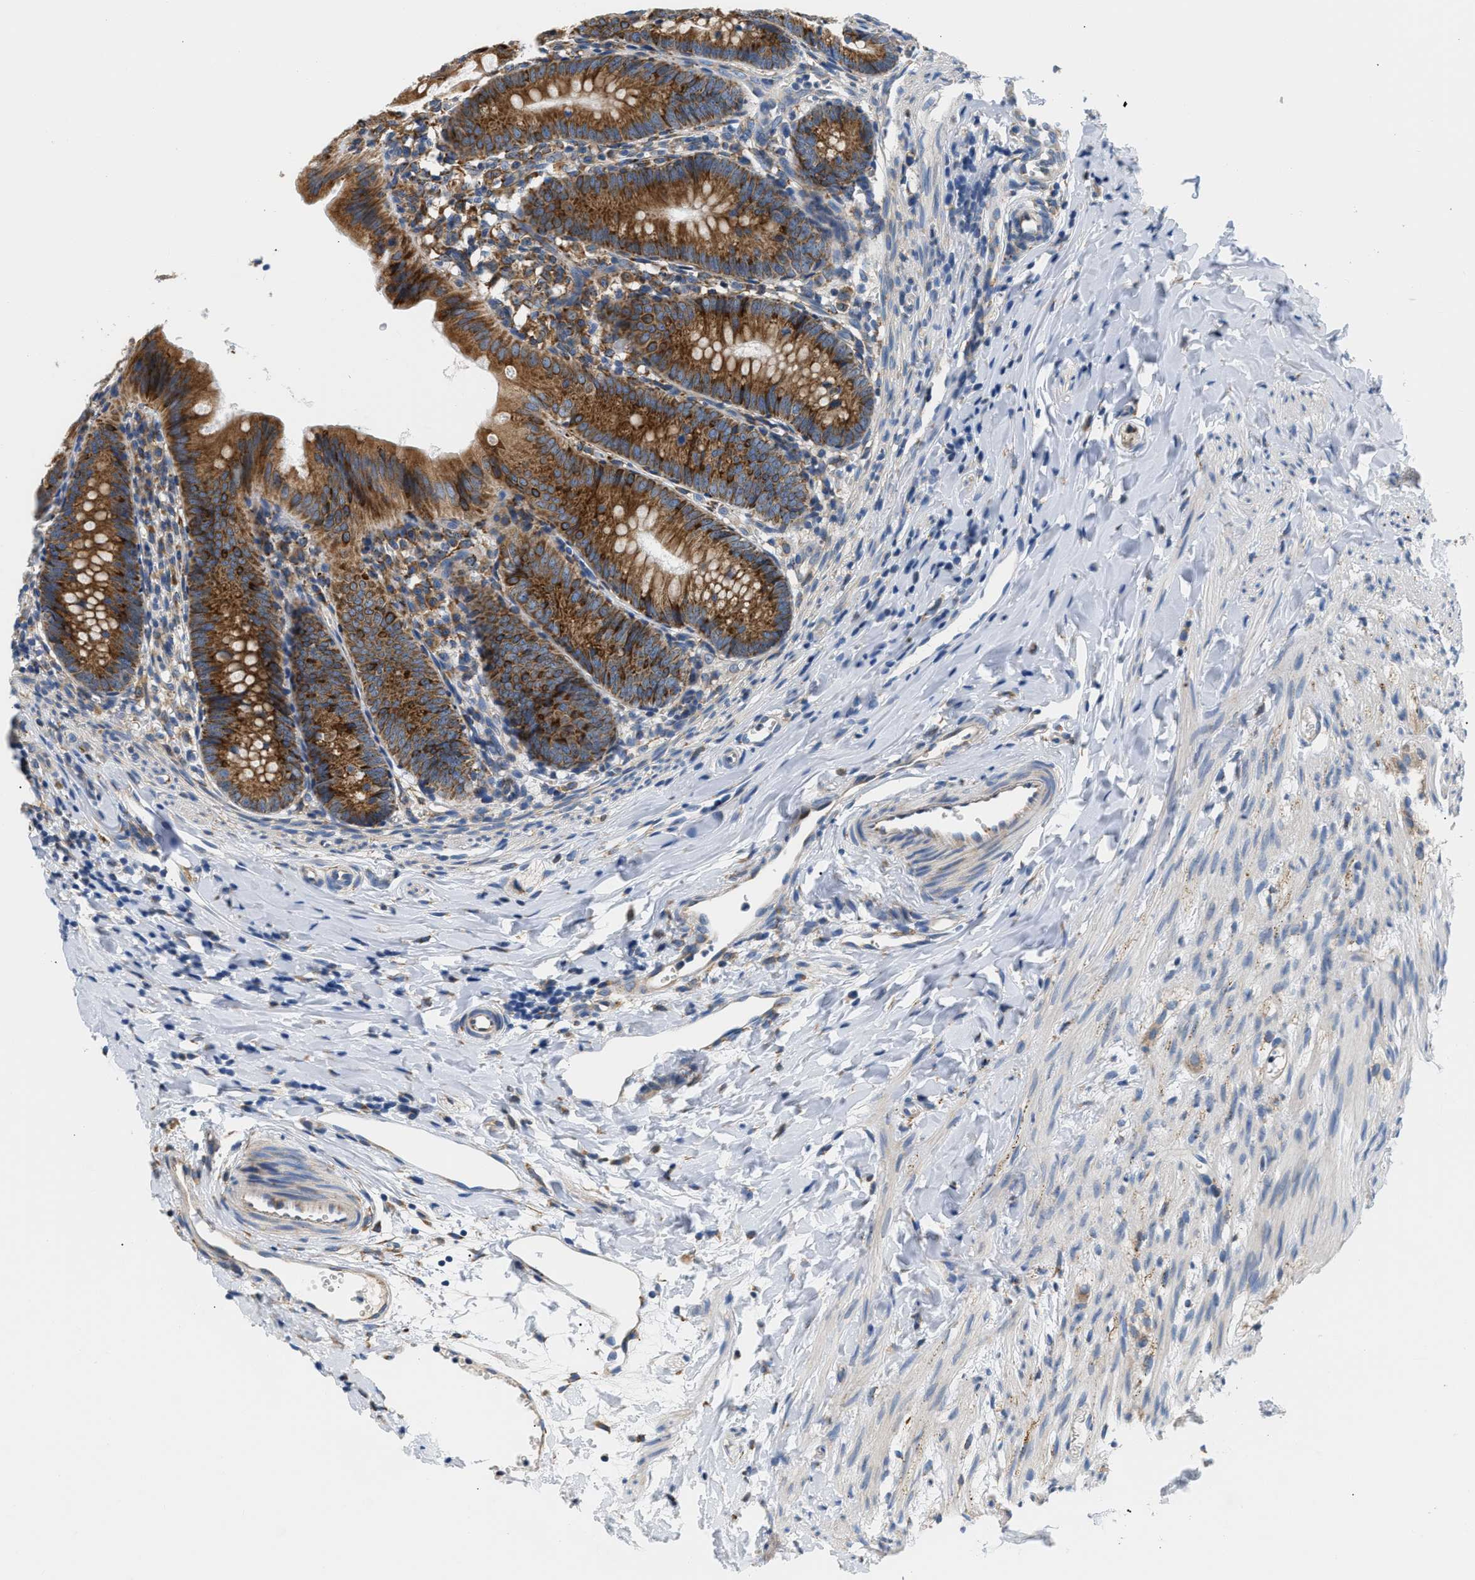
{"staining": {"intensity": "strong", "quantity": ">75%", "location": "cytoplasmic/membranous"}, "tissue": "appendix", "cell_type": "Glandular cells", "image_type": "normal", "snomed": [{"axis": "morphology", "description": "Normal tissue, NOS"}, {"axis": "topography", "description": "Appendix"}], "caption": "Immunohistochemical staining of benign appendix exhibits strong cytoplasmic/membranous protein positivity in about >75% of glandular cells.", "gene": "HDHD3", "patient": {"sex": "male", "age": 1}}